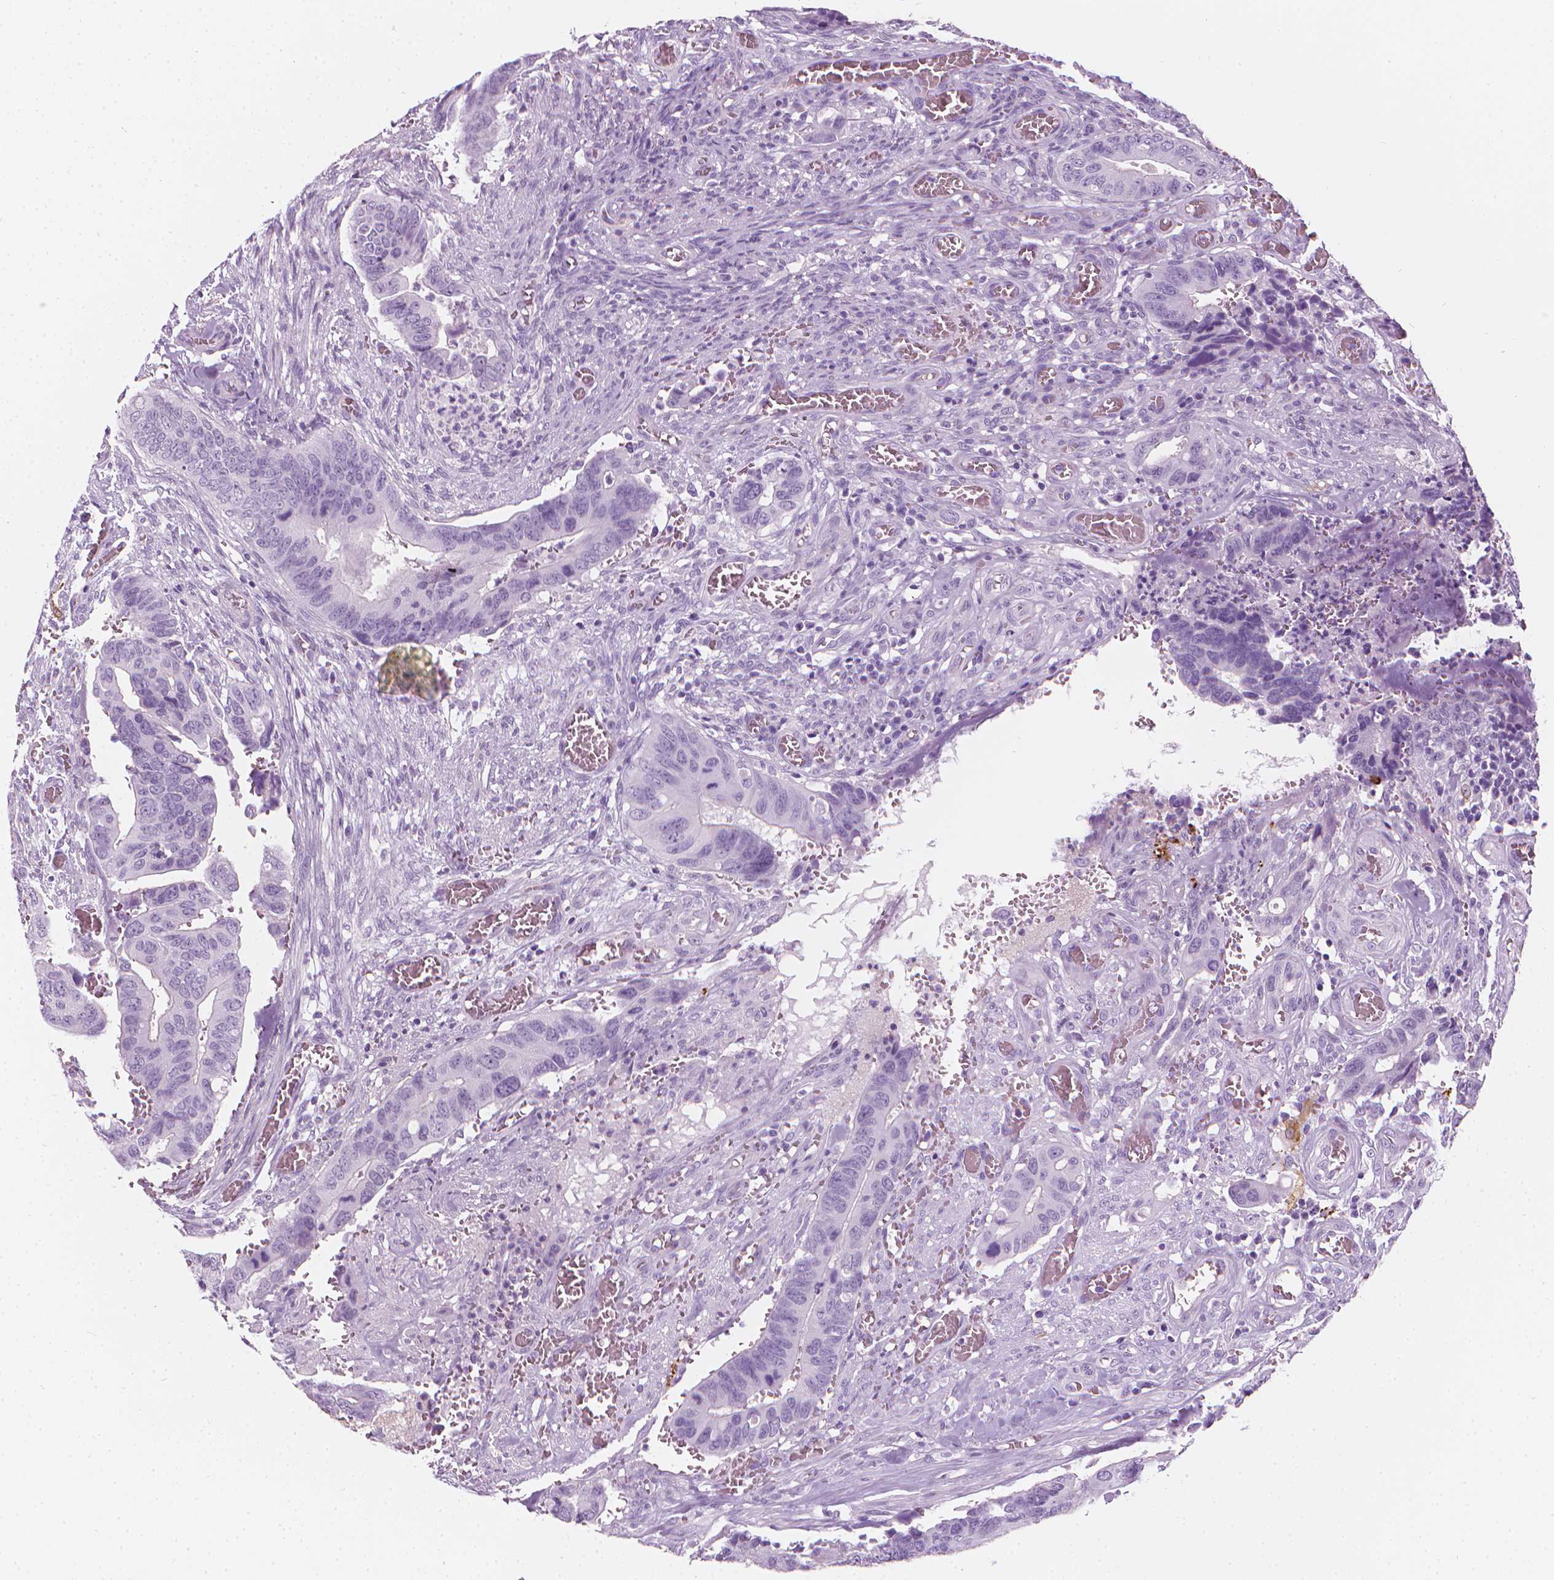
{"staining": {"intensity": "negative", "quantity": "none", "location": "none"}, "tissue": "colorectal cancer", "cell_type": "Tumor cells", "image_type": "cancer", "snomed": [{"axis": "morphology", "description": "Adenocarcinoma, NOS"}, {"axis": "topography", "description": "Colon"}], "caption": "Colorectal cancer was stained to show a protein in brown. There is no significant positivity in tumor cells.", "gene": "SCG3", "patient": {"sex": "male", "age": 49}}